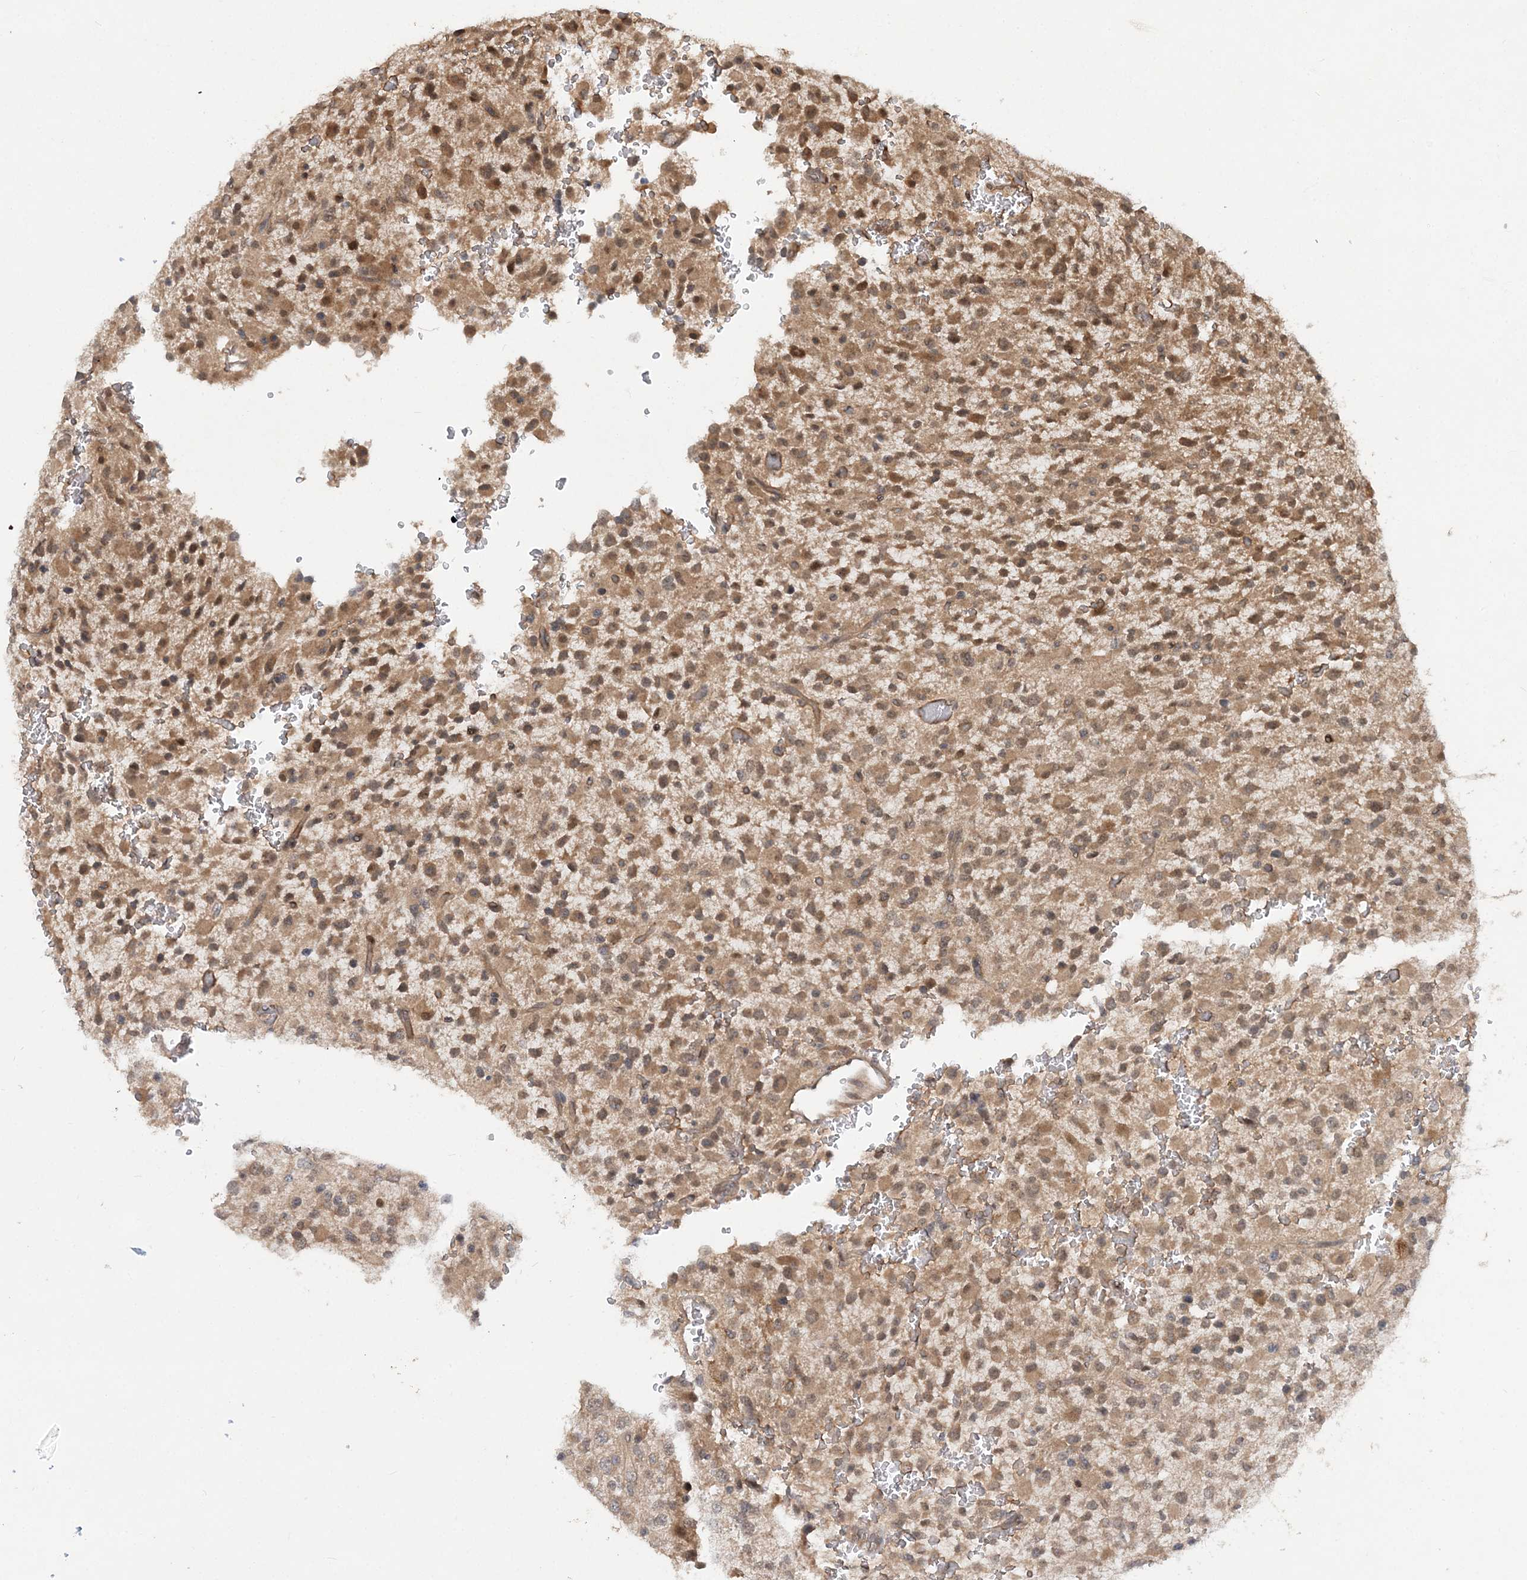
{"staining": {"intensity": "moderate", "quantity": ">75%", "location": "cytoplasmic/membranous,nuclear"}, "tissue": "glioma", "cell_type": "Tumor cells", "image_type": "cancer", "snomed": [{"axis": "morphology", "description": "Glioma, malignant, High grade"}, {"axis": "topography", "description": "Brain"}], "caption": "There is medium levels of moderate cytoplasmic/membranous and nuclear staining in tumor cells of high-grade glioma (malignant), as demonstrated by immunohistochemical staining (brown color).", "gene": "UBR3", "patient": {"sex": "male", "age": 34}}